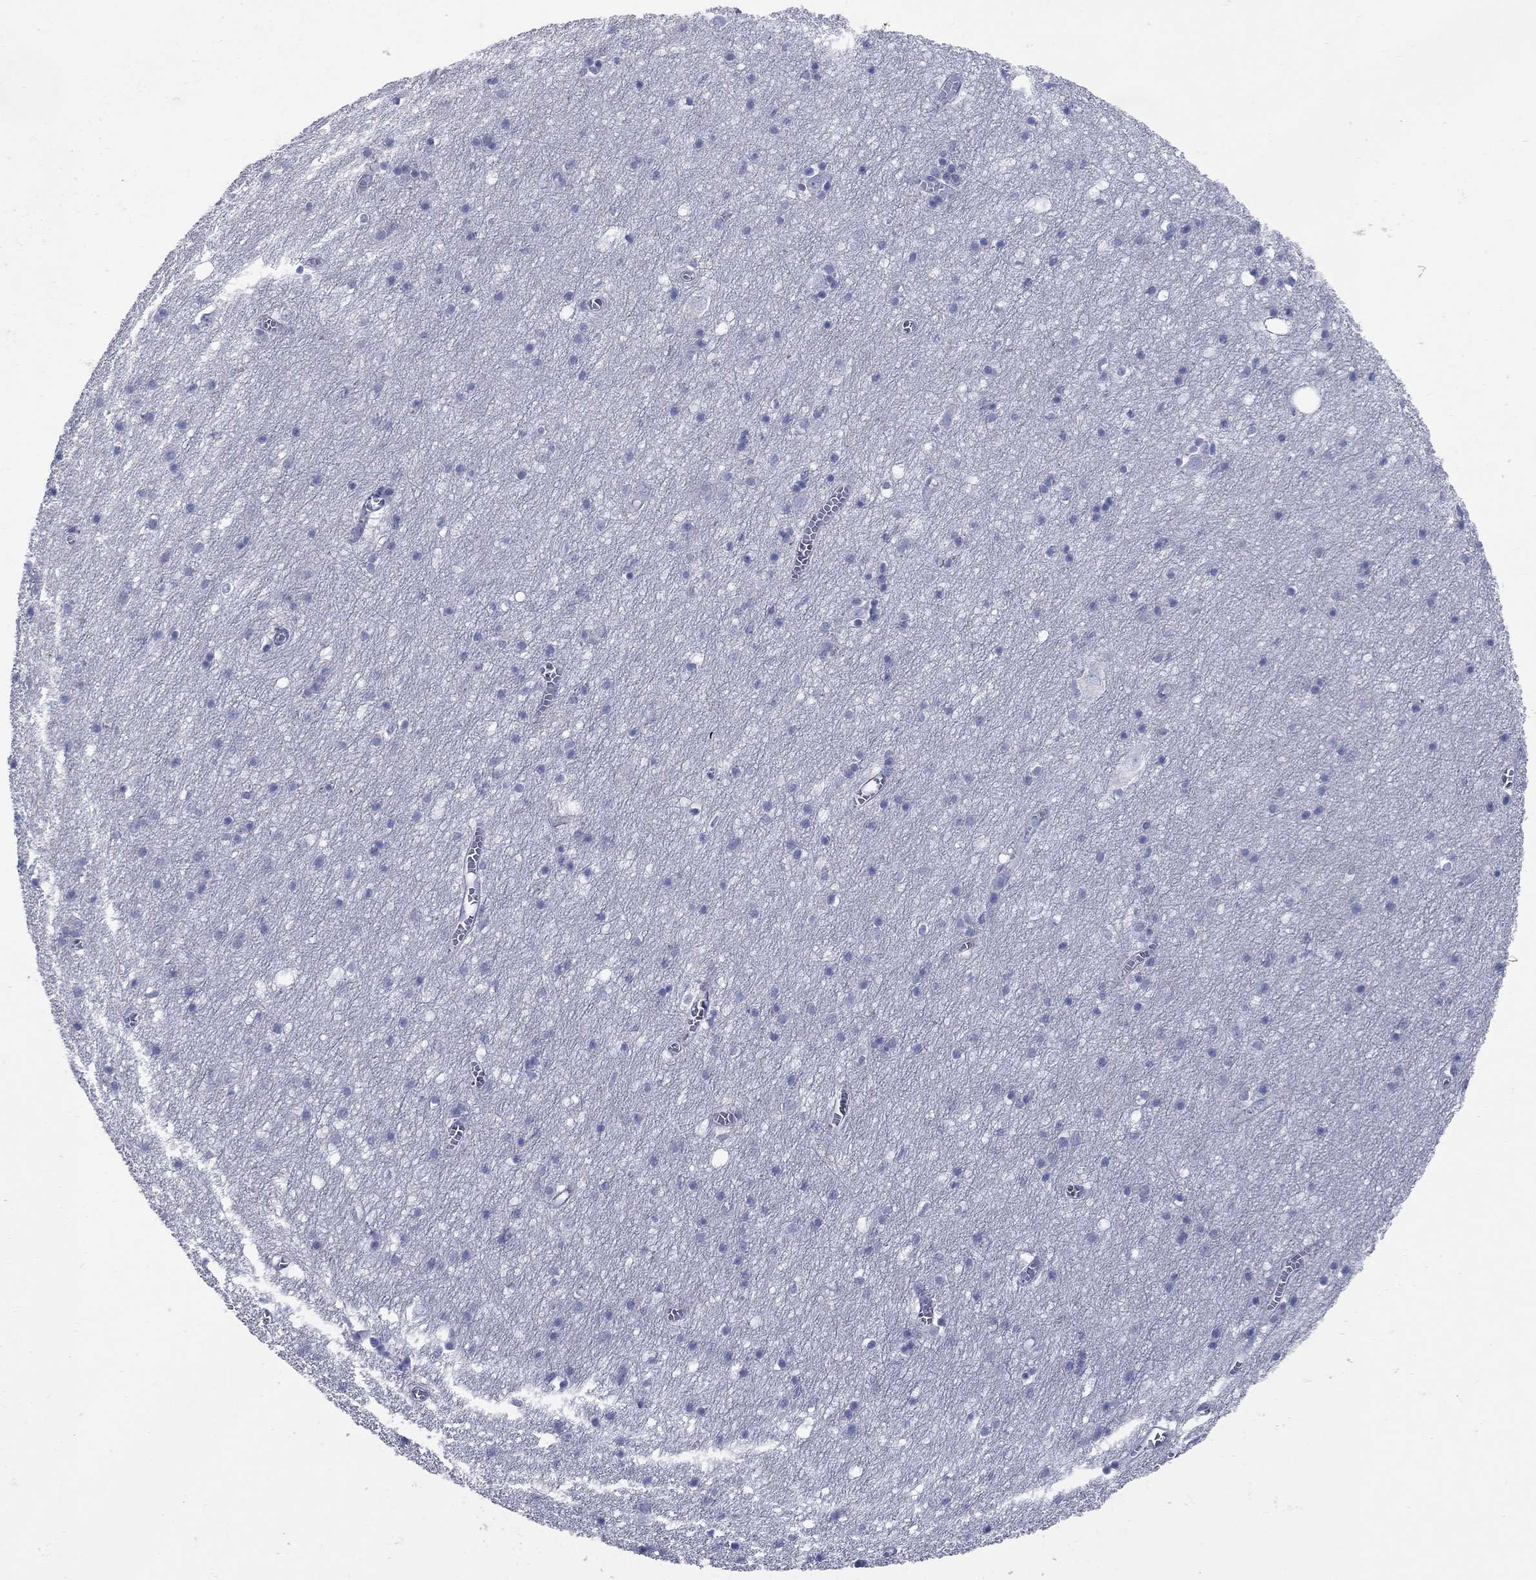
{"staining": {"intensity": "negative", "quantity": "none", "location": "none"}, "tissue": "cerebral cortex", "cell_type": "Endothelial cells", "image_type": "normal", "snomed": [{"axis": "morphology", "description": "Normal tissue, NOS"}, {"axis": "topography", "description": "Cerebral cortex"}], "caption": "IHC micrograph of benign cerebral cortex stained for a protein (brown), which demonstrates no expression in endothelial cells. Brightfield microscopy of immunohistochemistry stained with DAB (brown) and hematoxylin (blue), captured at high magnification.", "gene": "PDZD3", "patient": {"sex": "male", "age": 70}}